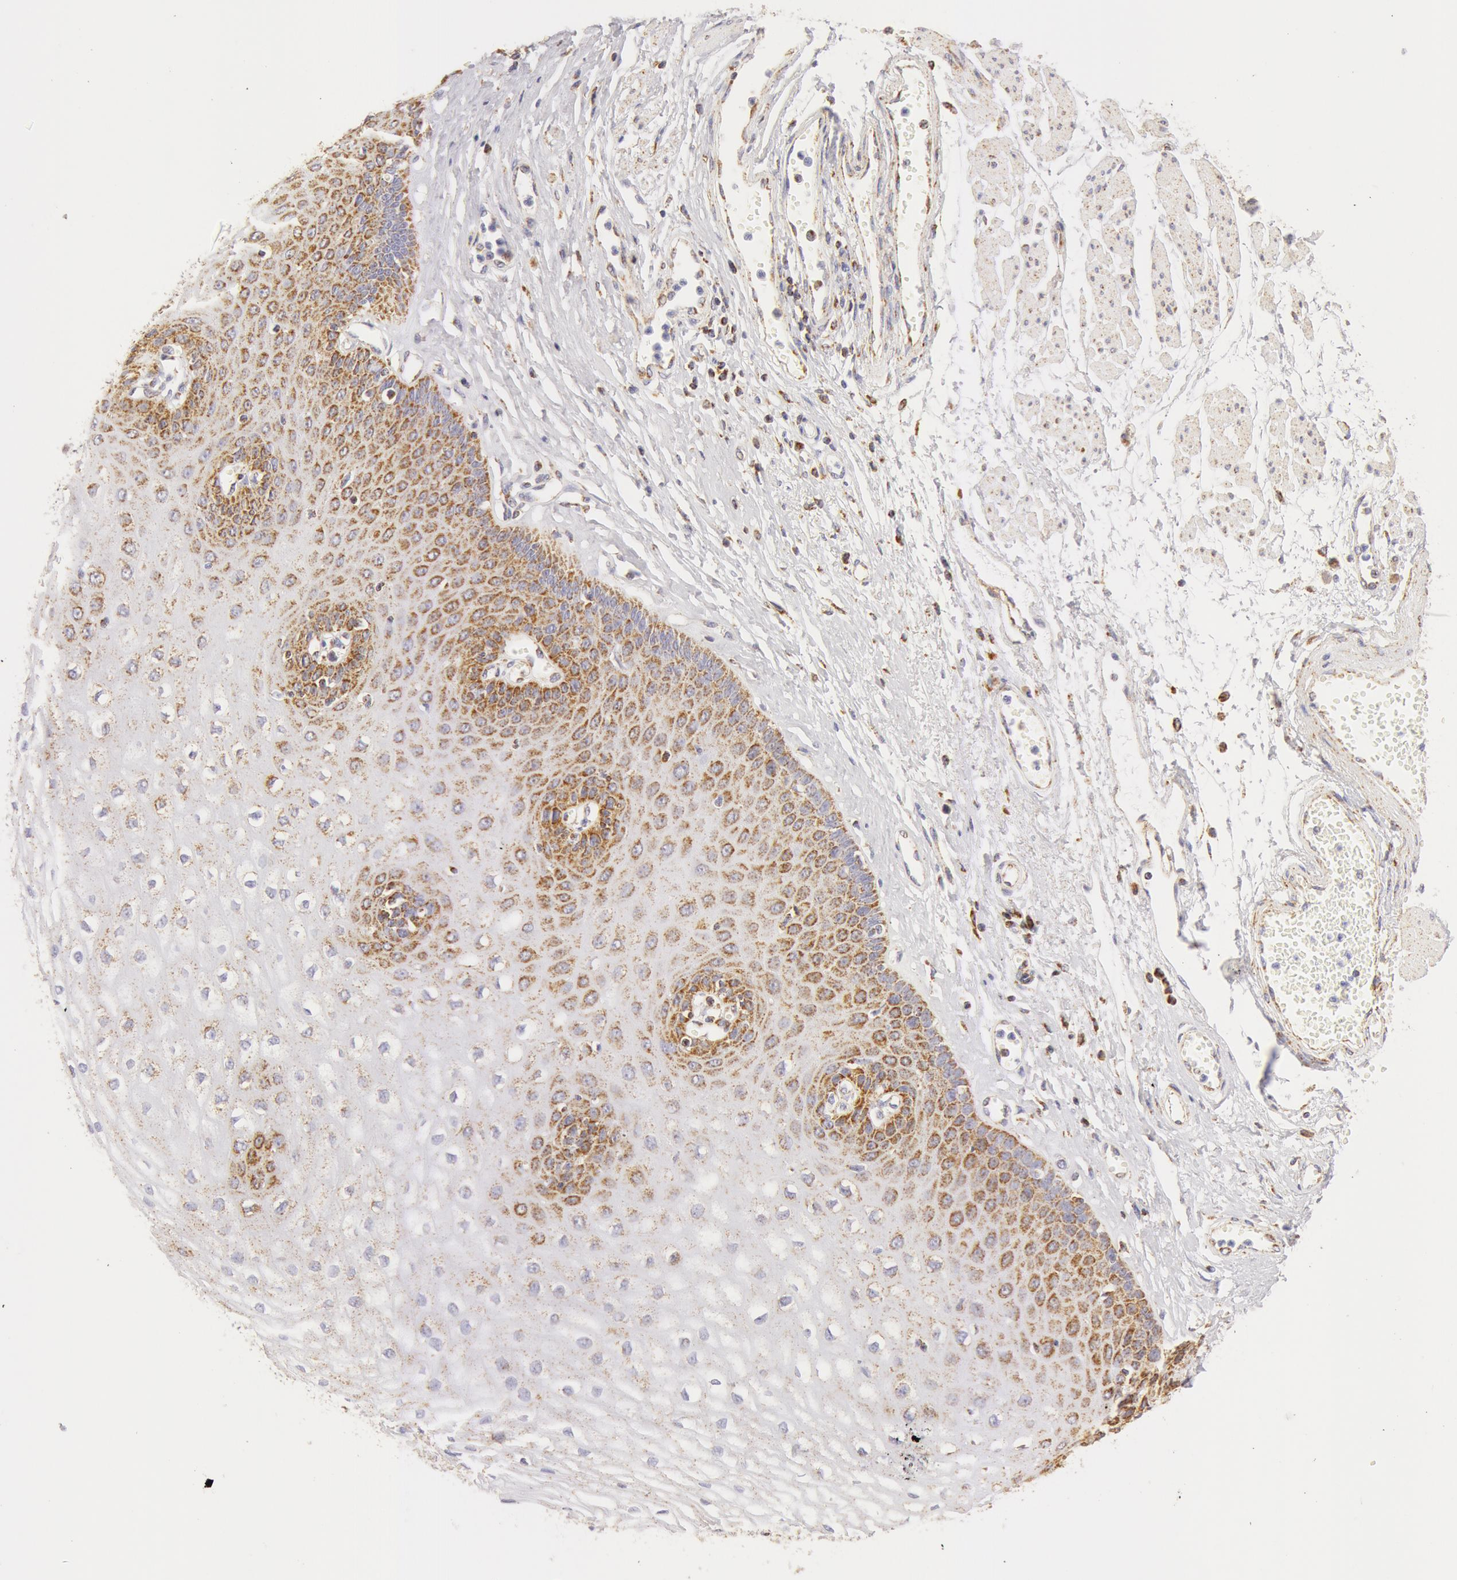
{"staining": {"intensity": "moderate", "quantity": "25%-75%", "location": "cytoplasmic/membranous"}, "tissue": "esophagus", "cell_type": "Squamous epithelial cells", "image_type": "normal", "snomed": [{"axis": "morphology", "description": "Normal tissue, NOS"}, {"axis": "topography", "description": "Esophagus"}], "caption": "Immunohistochemical staining of benign human esophagus shows 25%-75% levels of moderate cytoplasmic/membranous protein expression in approximately 25%-75% of squamous epithelial cells.", "gene": "ATP5F1B", "patient": {"sex": "male", "age": 65}}